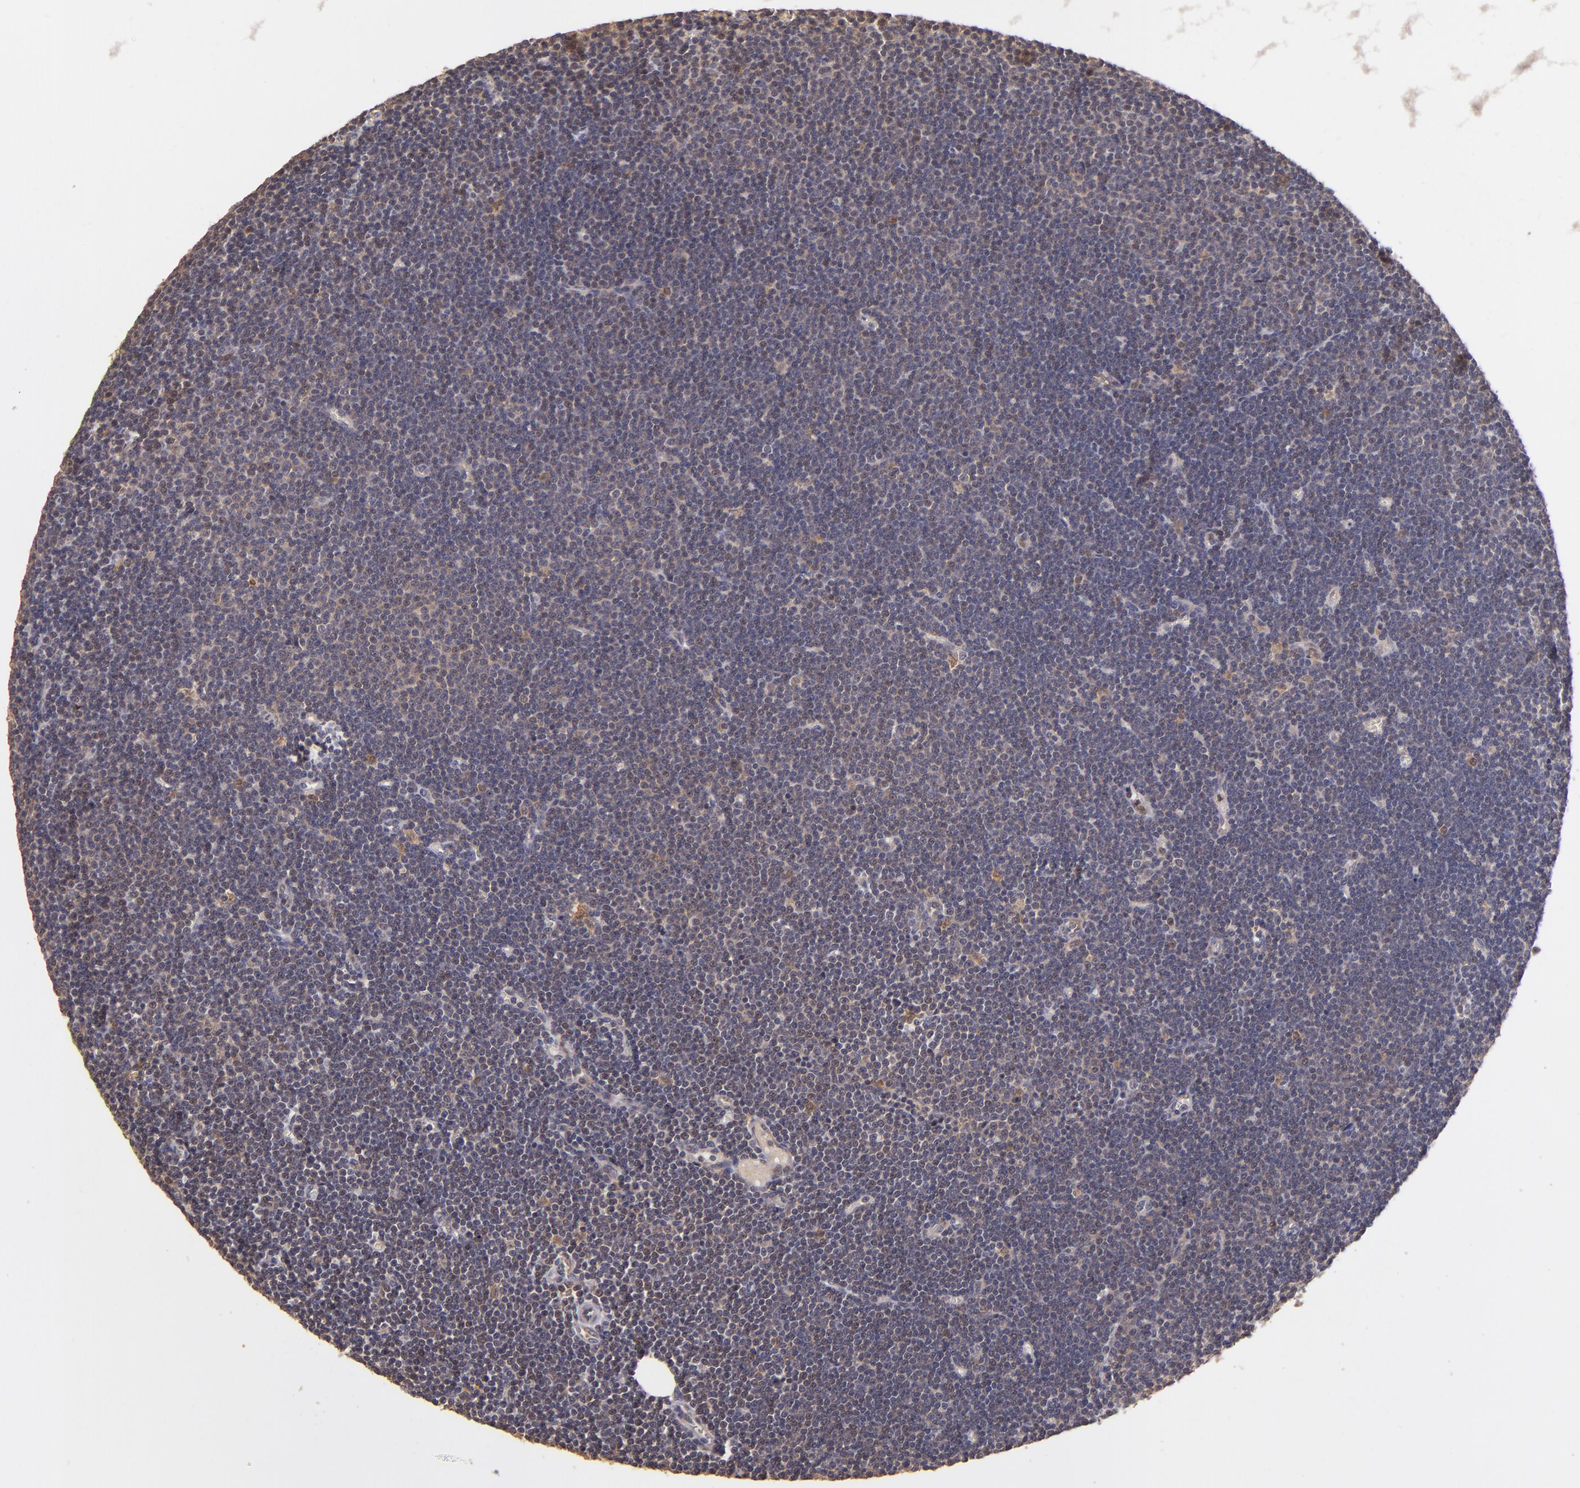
{"staining": {"intensity": "weak", "quantity": ">75%", "location": "cytoplasmic/membranous"}, "tissue": "lymphoma", "cell_type": "Tumor cells", "image_type": "cancer", "snomed": [{"axis": "morphology", "description": "Malignant lymphoma, non-Hodgkin's type, Low grade"}, {"axis": "topography", "description": "Lymph node"}], "caption": "An image showing weak cytoplasmic/membranous expression in approximately >75% of tumor cells in lymphoma, as visualized by brown immunohistochemical staining.", "gene": "PRKCD", "patient": {"sex": "female", "age": 73}}